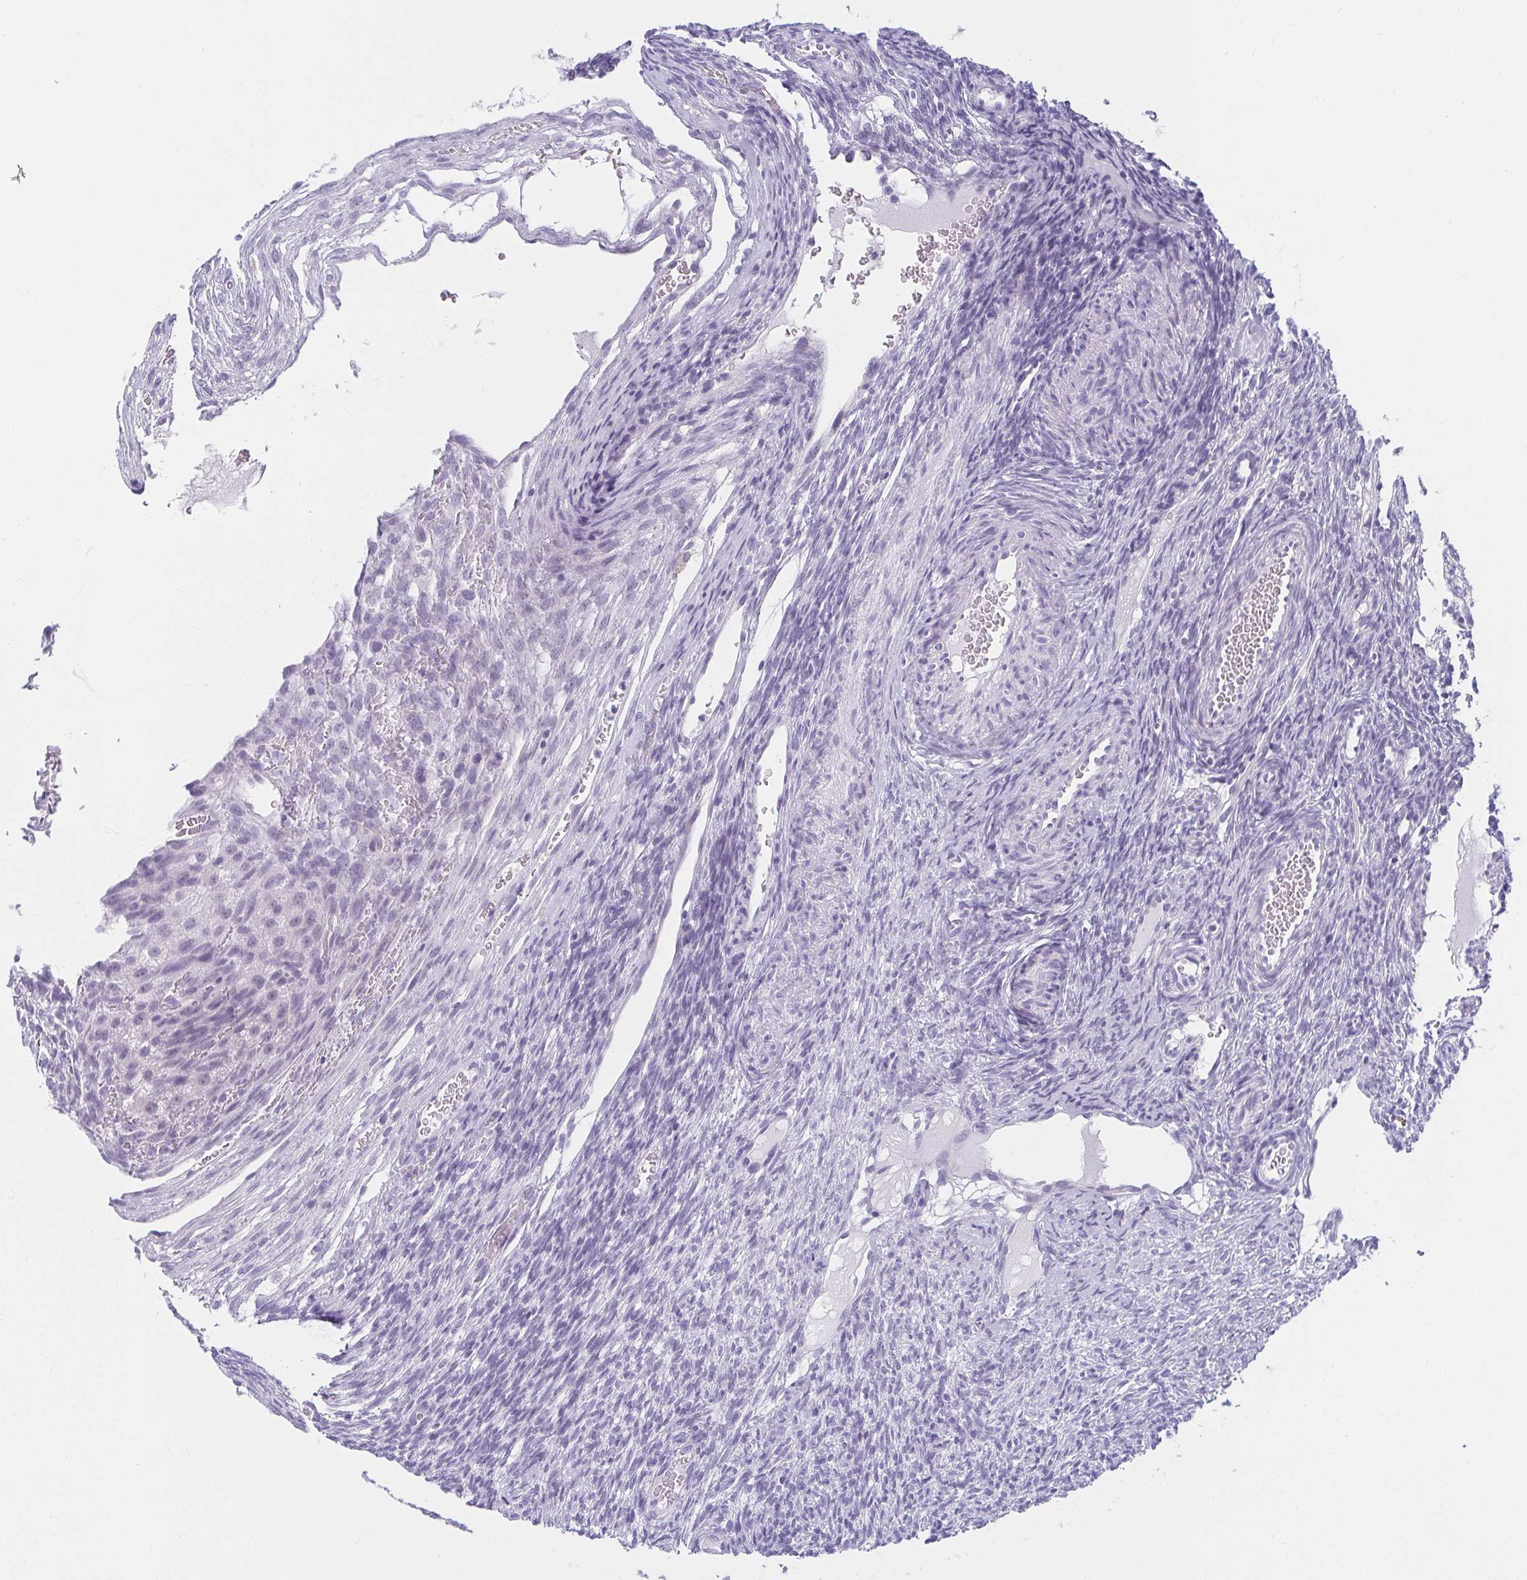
{"staining": {"intensity": "negative", "quantity": "none", "location": "none"}, "tissue": "ovary", "cell_type": "Ovarian stroma cells", "image_type": "normal", "snomed": [{"axis": "morphology", "description": "Normal tissue, NOS"}, {"axis": "topography", "description": "Ovary"}], "caption": "High power microscopy image of an immunohistochemistry (IHC) photomicrograph of benign ovary, revealing no significant expression in ovarian stroma cells.", "gene": "MOBP", "patient": {"sex": "female", "age": 34}}